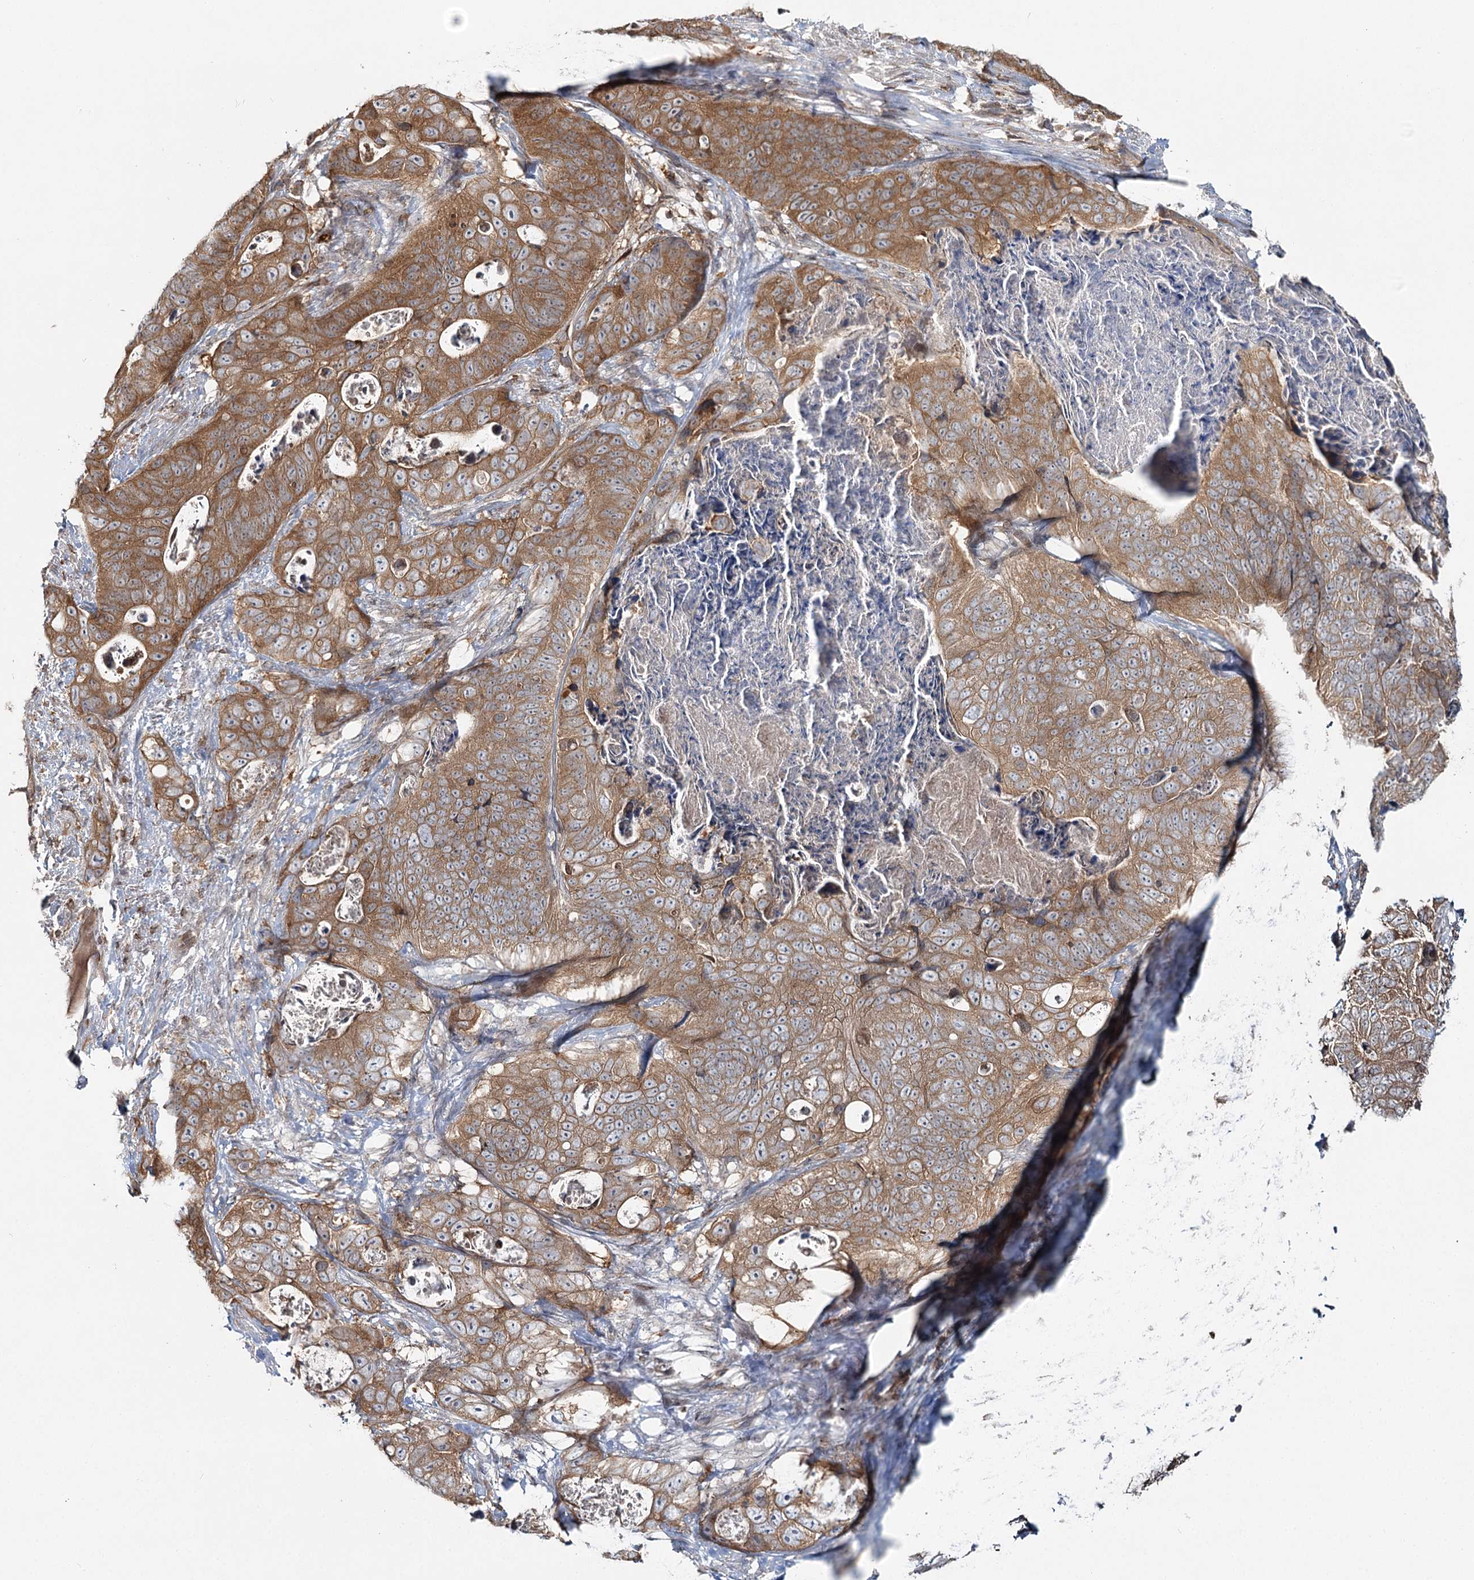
{"staining": {"intensity": "moderate", "quantity": ">75%", "location": "cytoplasmic/membranous"}, "tissue": "stomach cancer", "cell_type": "Tumor cells", "image_type": "cancer", "snomed": [{"axis": "morphology", "description": "Normal tissue, NOS"}, {"axis": "morphology", "description": "Adenocarcinoma, NOS"}, {"axis": "topography", "description": "Stomach"}], "caption": "The photomicrograph shows a brown stain indicating the presence of a protein in the cytoplasmic/membranous of tumor cells in adenocarcinoma (stomach). The staining is performed using DAB (3,3'-diaminobenzidine) brown chromogen to label protein expression. The nuclei are counter-stained blue using hematoxylin.", "gene": "FAM120B", "patient": {"sex": "female", "age": 89}}